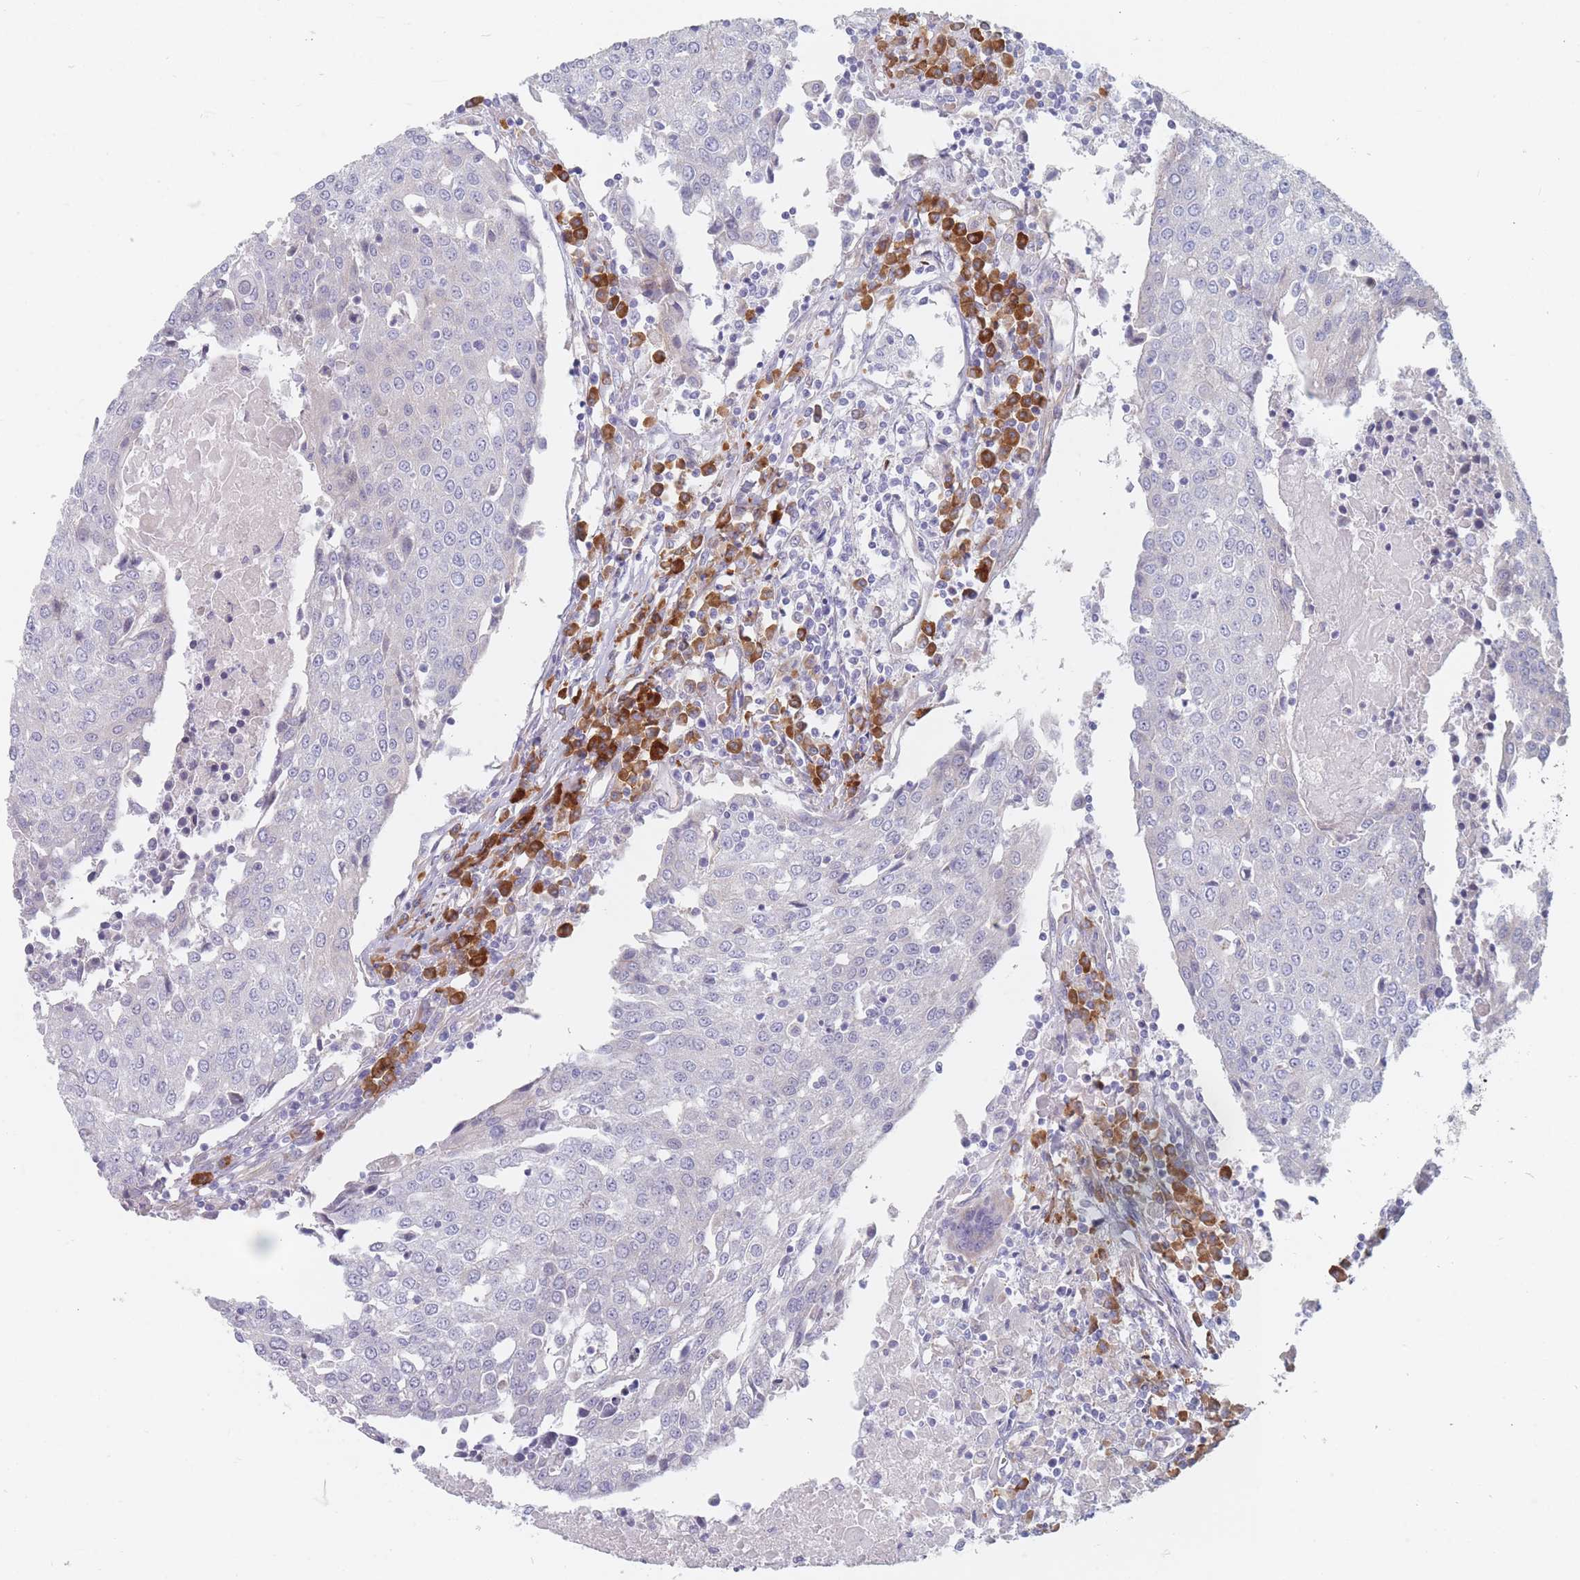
{"staining": {"intensity": "negative", "quantity": "none", "location": "none"}, "tissue": "urothelial cancer", "cell_type": "Tumor cells", "image_type": "cancer", "snomed": [{"axis": "morphology", "description": "Urothelial carcinoma, High grade"}, {"axis": "topography", "description": "Urinary bladder"}], "caption": "A photomicrograph of urothelial carcinoma (high-grade) stained for a protein exhibits no brown staining in tumor cells.", "gene": "ERBIN", "patient": {"sex": "female", "age": 85}}